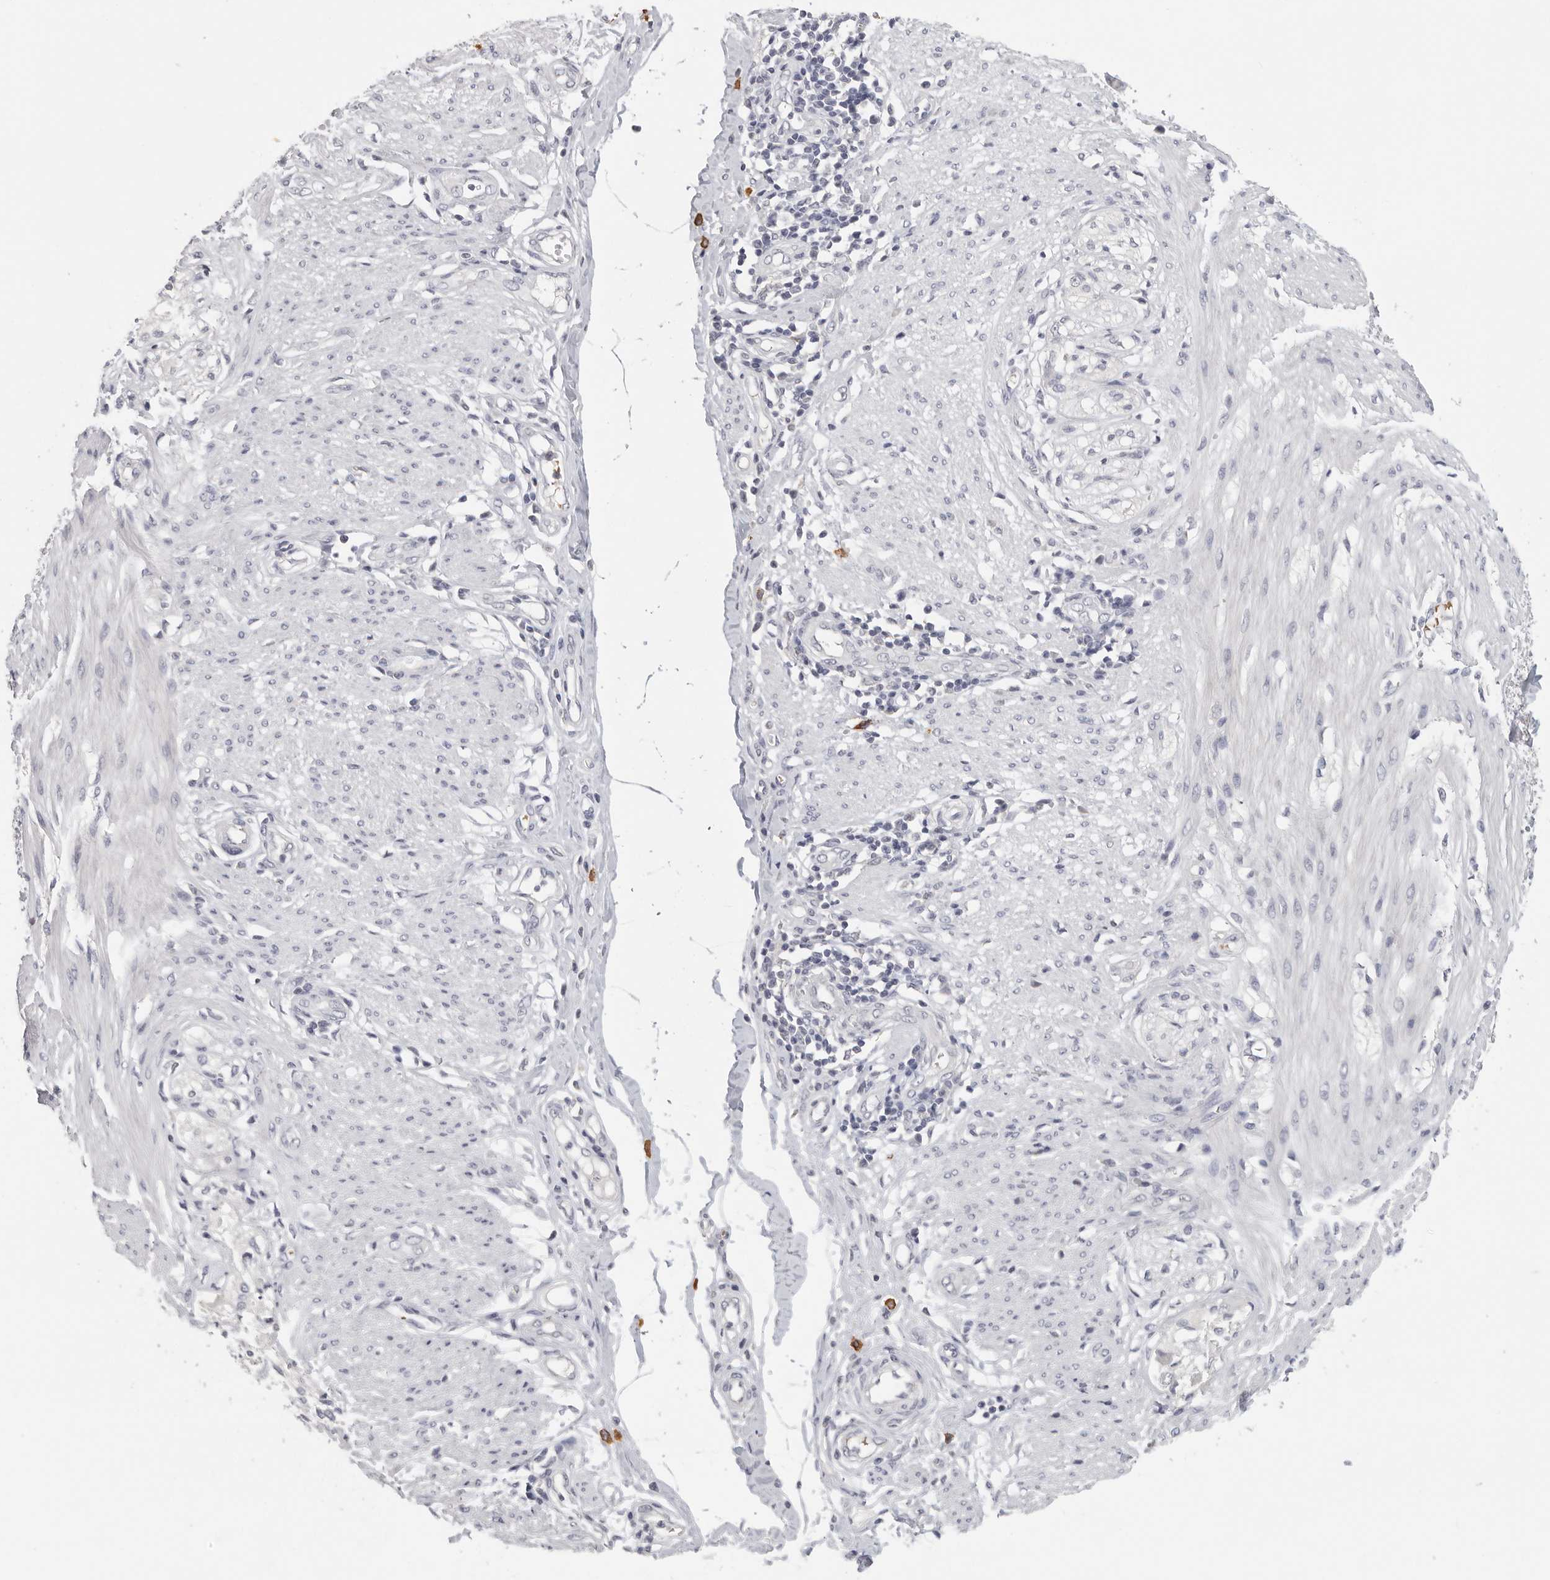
{"staining": {"intensity": "negative", "quantity": "none", "location": "none"}, "tissue": "smooth muscle", "cell_type": "Smooth muscle cells", "image_type": "normal", "snomed": [{"axis": "morphology", "description": "Normal tissue, NOS"}, {"axis": "morphology", "description": "Adenocarcinoma, NOS"}, {"axis": "topography", "description": "Colon"}, {"axis": "topography", "description": "Peripheral nerve tissue"}], "caption": "The photomicrograph displays no staining of smooth muscle cells in benign smooth muscle. Nuclei are stained in blue.", "gene": "DNAJC11", "patient": {"sex": "male", "age": 14}}